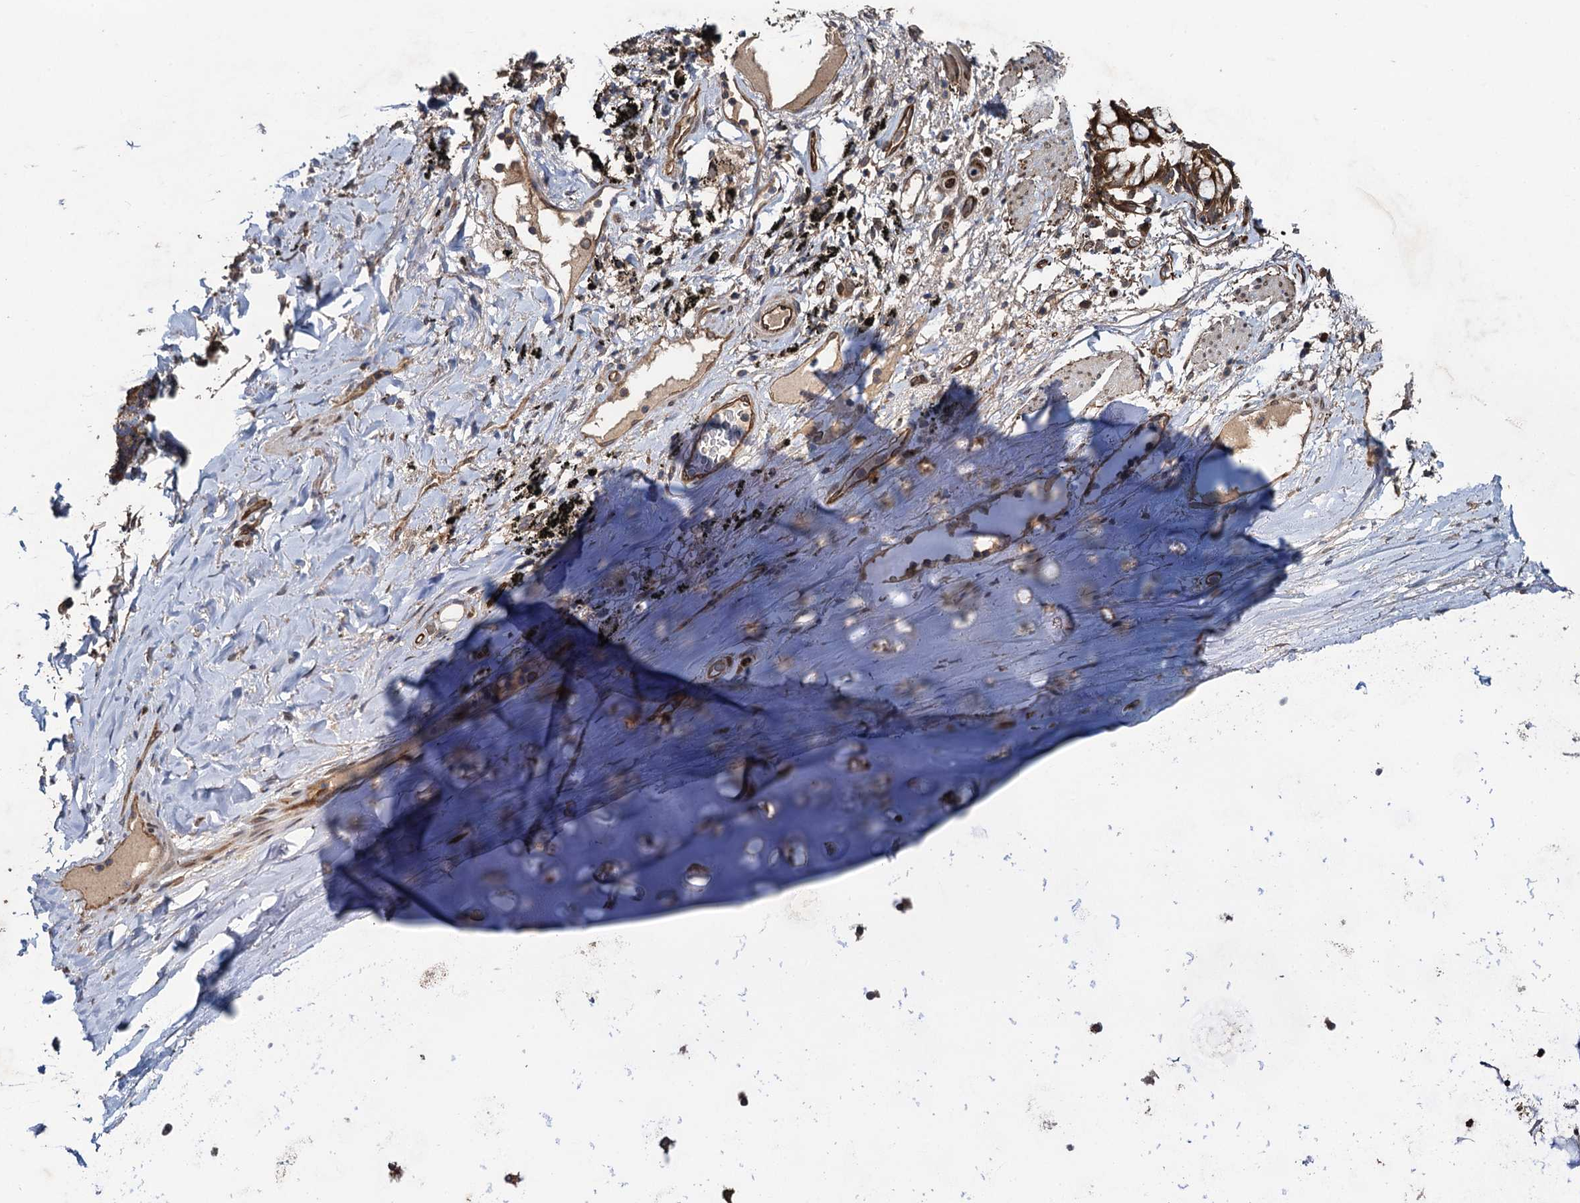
{"staining": {"intensity": "moderate", "quantity": "25%-75%", "location": "cytoplasmic/membranous"}, "tissue": "adipose tissue", "cell_type": "Adipocytes", "image_type": "normal", "snomed": [{"axis": "morphology", "description": "Normal tissue, NOS"}, {"axis": "topography", "description": "Lymph node"}, {"axis": "topography", "description": "Bronchus"}], "caption": "This is an image of immunohistochemistry (IHC) staining of unremarkable adipose tissue, which shows moderate staining in the cytoplasmic/membranous of adipocytes.", "gene": "RHOBTB1", "patient": {"sex": "male", "age": 63}}